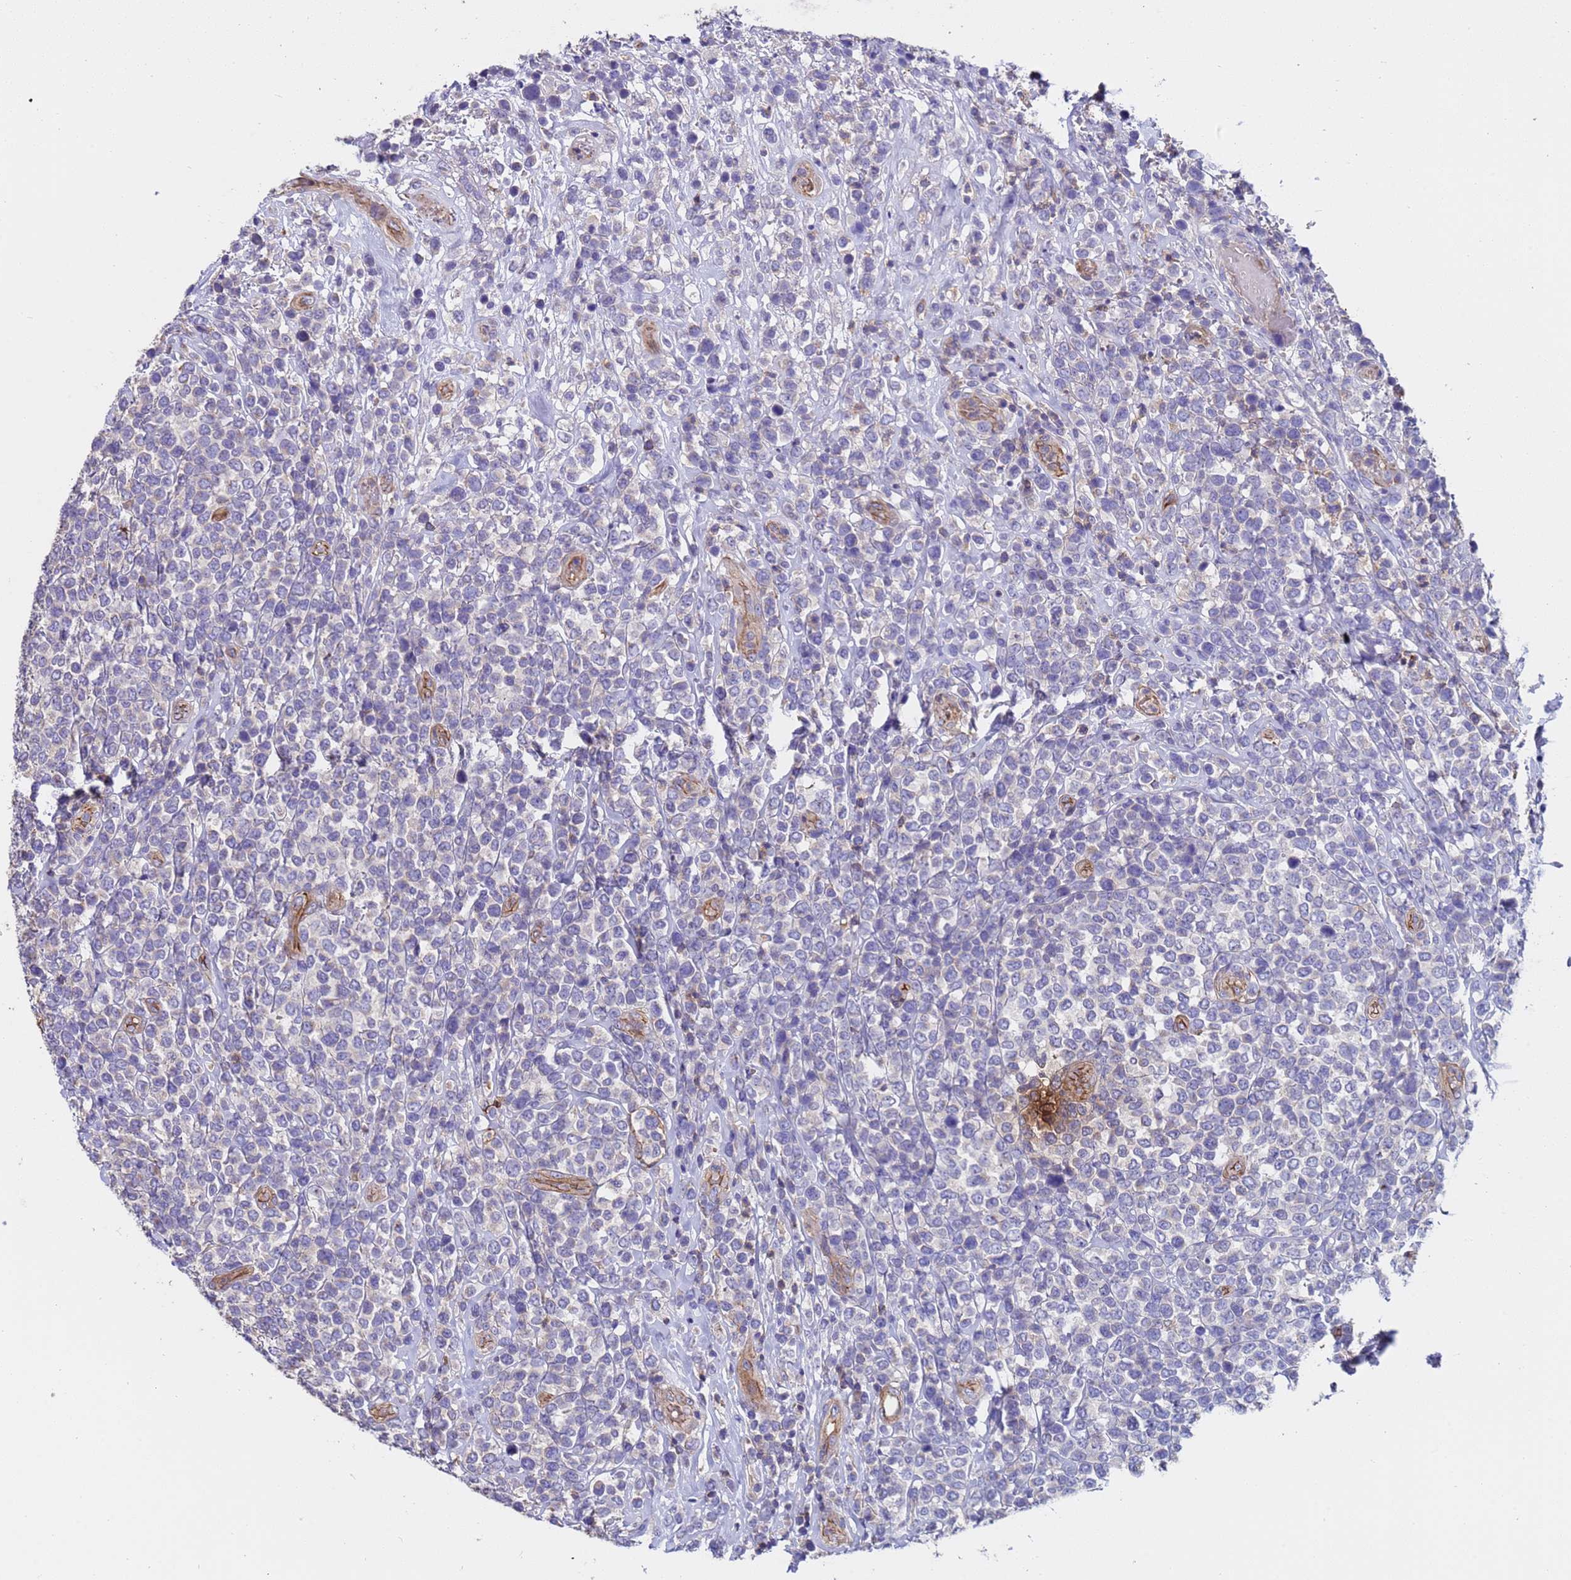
{"staining": {"intensity": "negative", "quantity": "none", "location": "none"}, "tissue": "lymphoma", "cell_type": "Tumor cells", "image_type": "cancer", "snomed": [{"axis": "morphology", "description": "Malignant lymphoma, non-Hodgkin's type, High grade"}, {"axis": "topography", "description": "Soft tissue"}], "caption": "Immunohistochemical staining of lymphoma demonstrates no significant staining in tumor cells.", "gene": "ZNF248", "patient": {"sex": "female", "age": 56}}